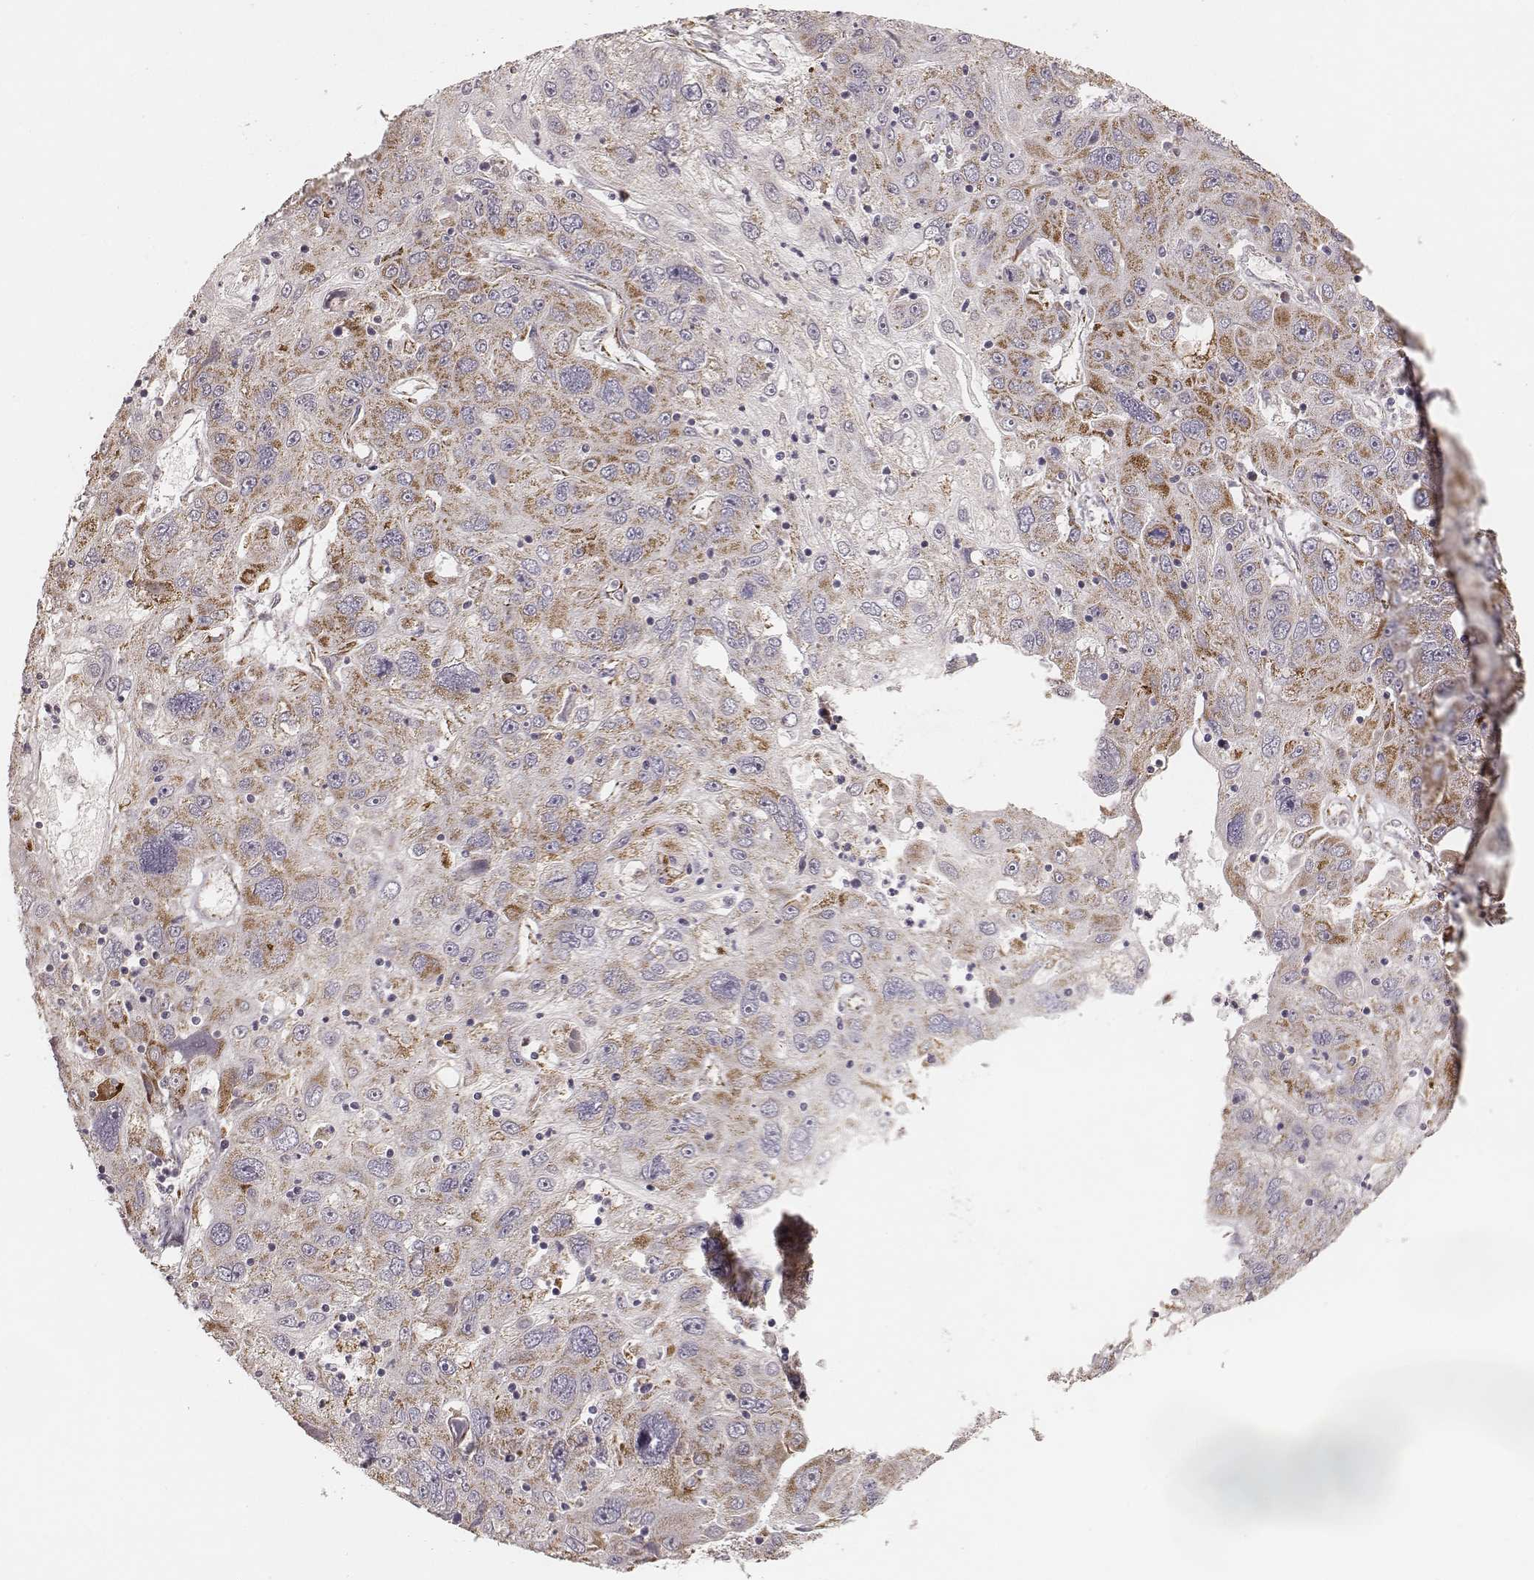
{"staining": {"intensity": "moderate", "quantity": ">75%", "location": "cytoplasmic/membranous"}, "tissue": "stomach cancer", "cell_type": "Tumor cells", "image_type": "cancer", "snomed": [{"axis": "morphology", "description": "Adenocarcinoma, NOS"}, {"axis": "topography", "description": "Stomach"}], "caption": "Immunohistochemical staining of human stomach cancer (adenocarcinoma) exhibits medium levels of moderate cytoplasmic/membranous protein expression in about >75% of tumor cells.", "gene": "TUFM", "patient": {"sex": "male", "age": 56}}